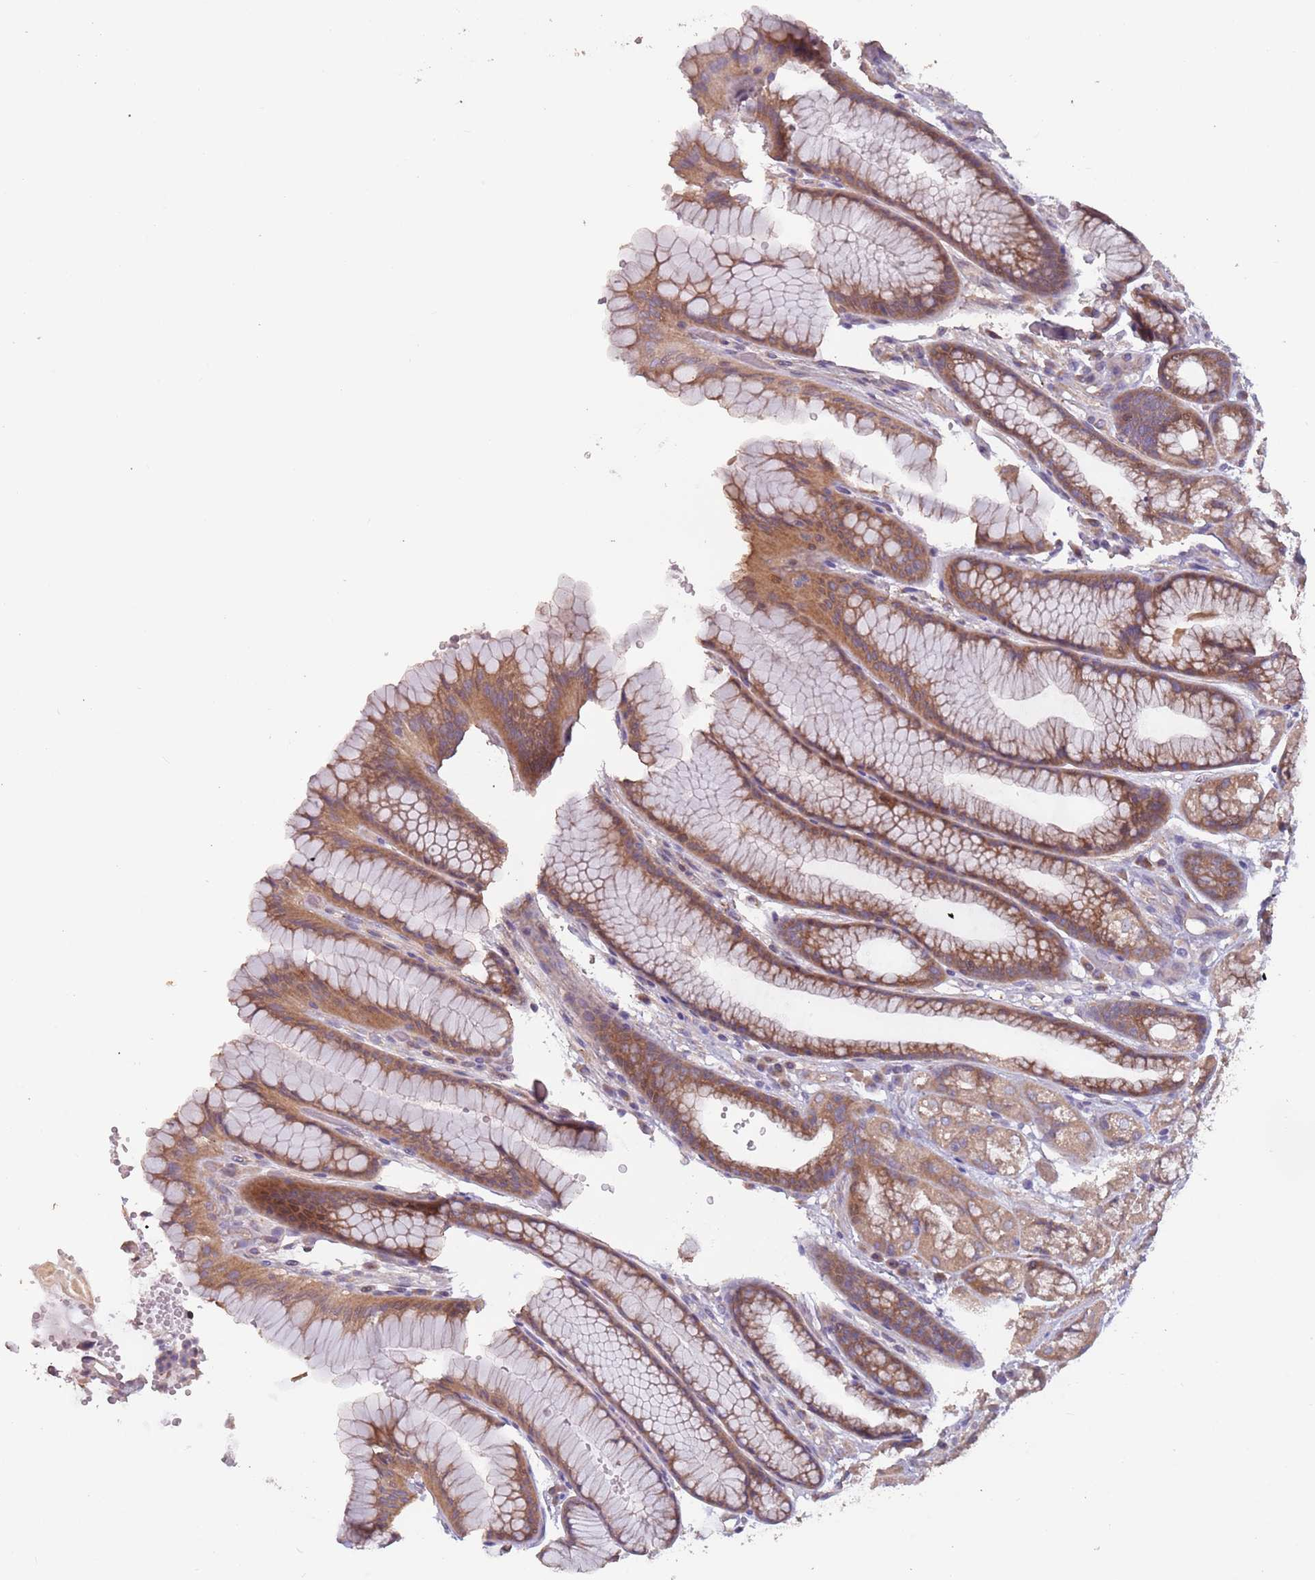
{"staining": {"intensity": "moderate", "quantity": "25%-75%", "location": "cytoplasmic/membranous"}, "tissue": "stomach", "cell_type": "Glandular cells", "image_type": "normal", "snomed": [{"axis": "morphology", "description": "Normal tissue, NOS"}, {"axis": "morphology", "description": "Adenocarcinoma, NOS"}, {"axis": "topography", "description": "Stomach"}], "caption": "DAB (3,3'-diaminobenzidine) immunohistochemical staining of benign stomach reveals moderate cytoplasmic/membranous protein positivity in approximately 25%-75% of glandular cells.", "gene": "MBD3L1", "patient": {"sex": "male", "age": 57}}